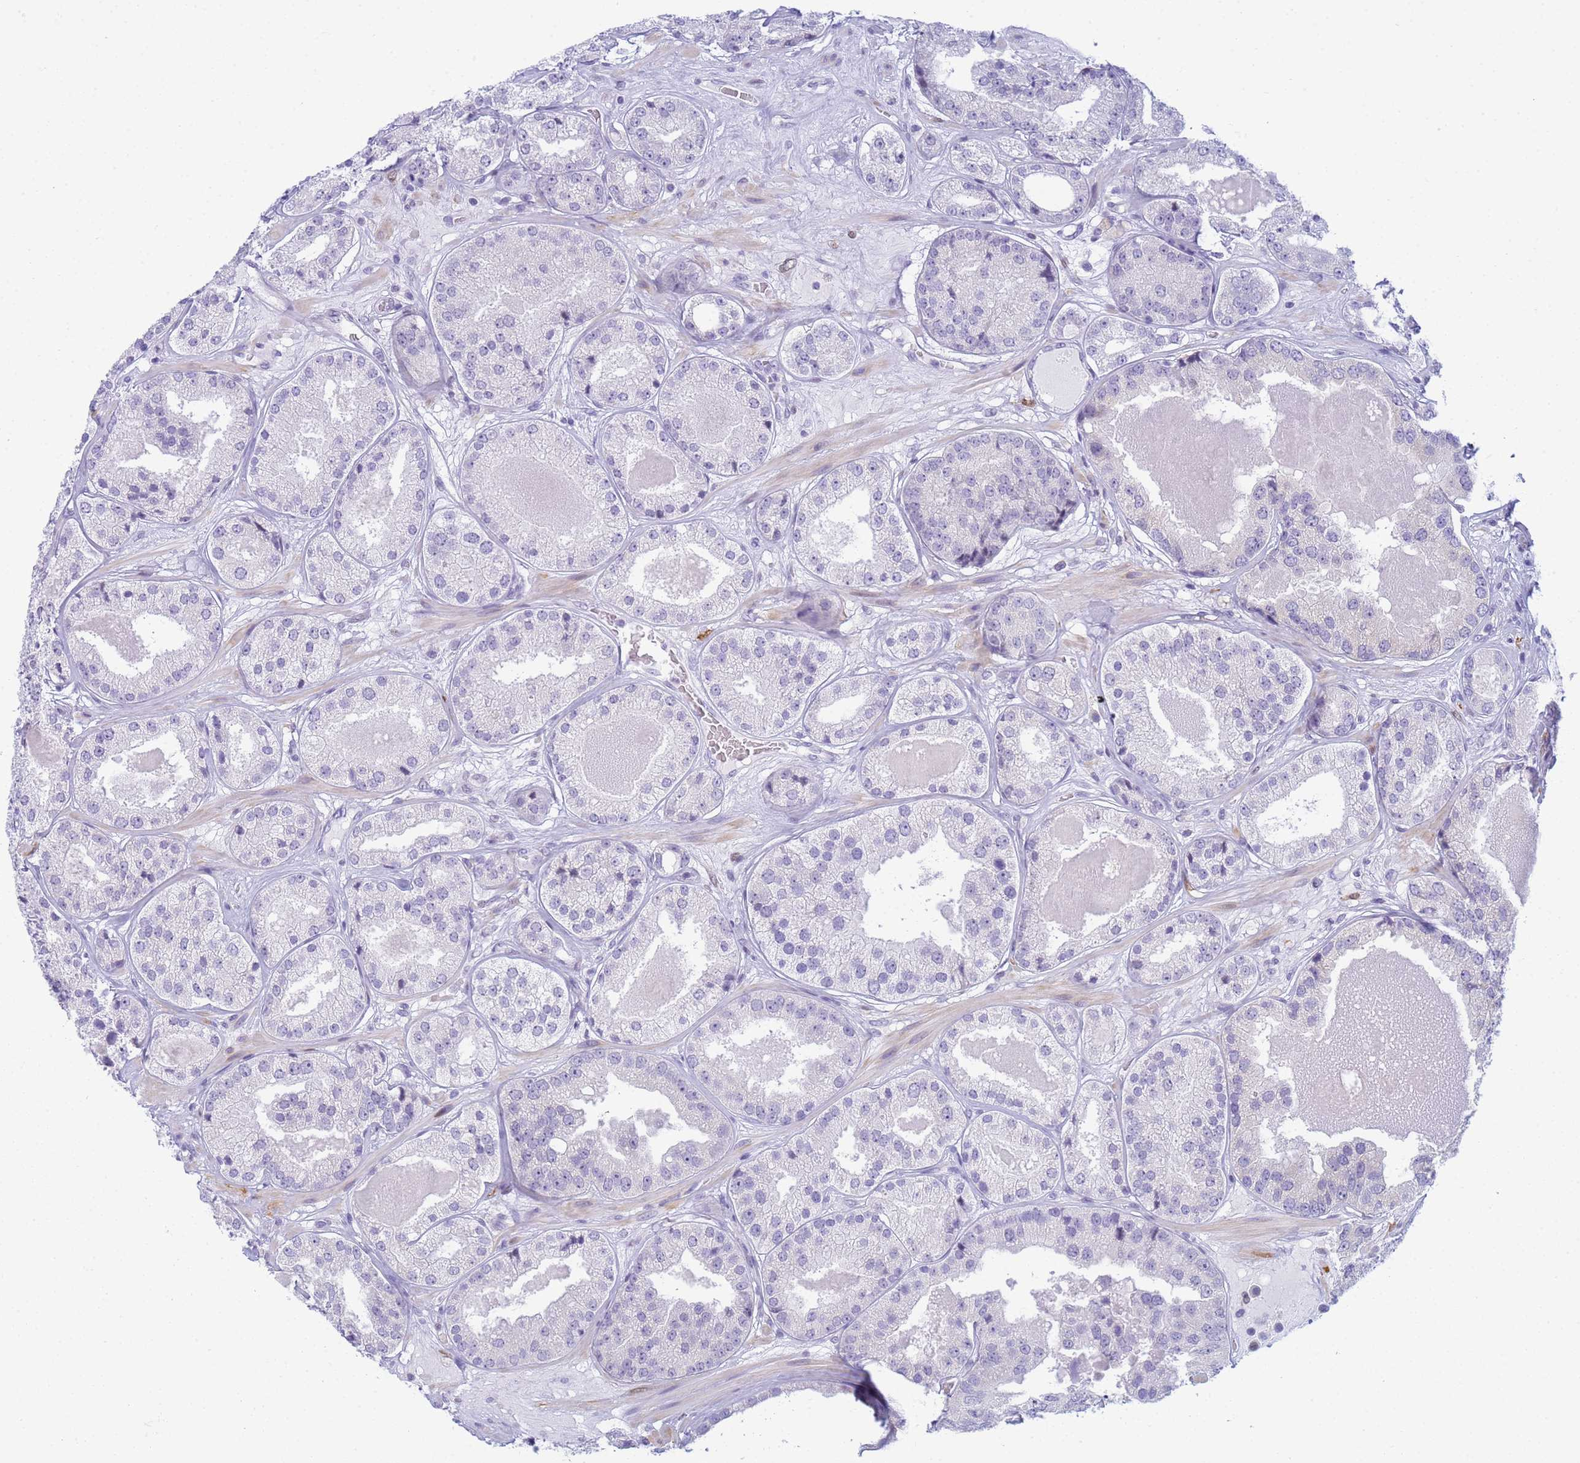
{"staining": {"intensity": "negative", "quantity": "none", "location": "none"}, "tissue": "prostate cancer", "cell_type": "Tumor cells", "image_type": "cancer", "snomed": [{"axis": "morphology", "description": "Adenocarcinoma, High grade"}, {"axis": "topography", "description": "Prostate"}], "caption": "An immunohistochemistry image of prostate high-grade adenocarcinoma is shown. There is no staining in tumor cells of prostate high-grade adenocarcinoma. (Immunohistochemistry (ihc), brightfield microscopy, high magnification).", "gene": "SNX20", "patient": {"sex": "male", "age": 63}}